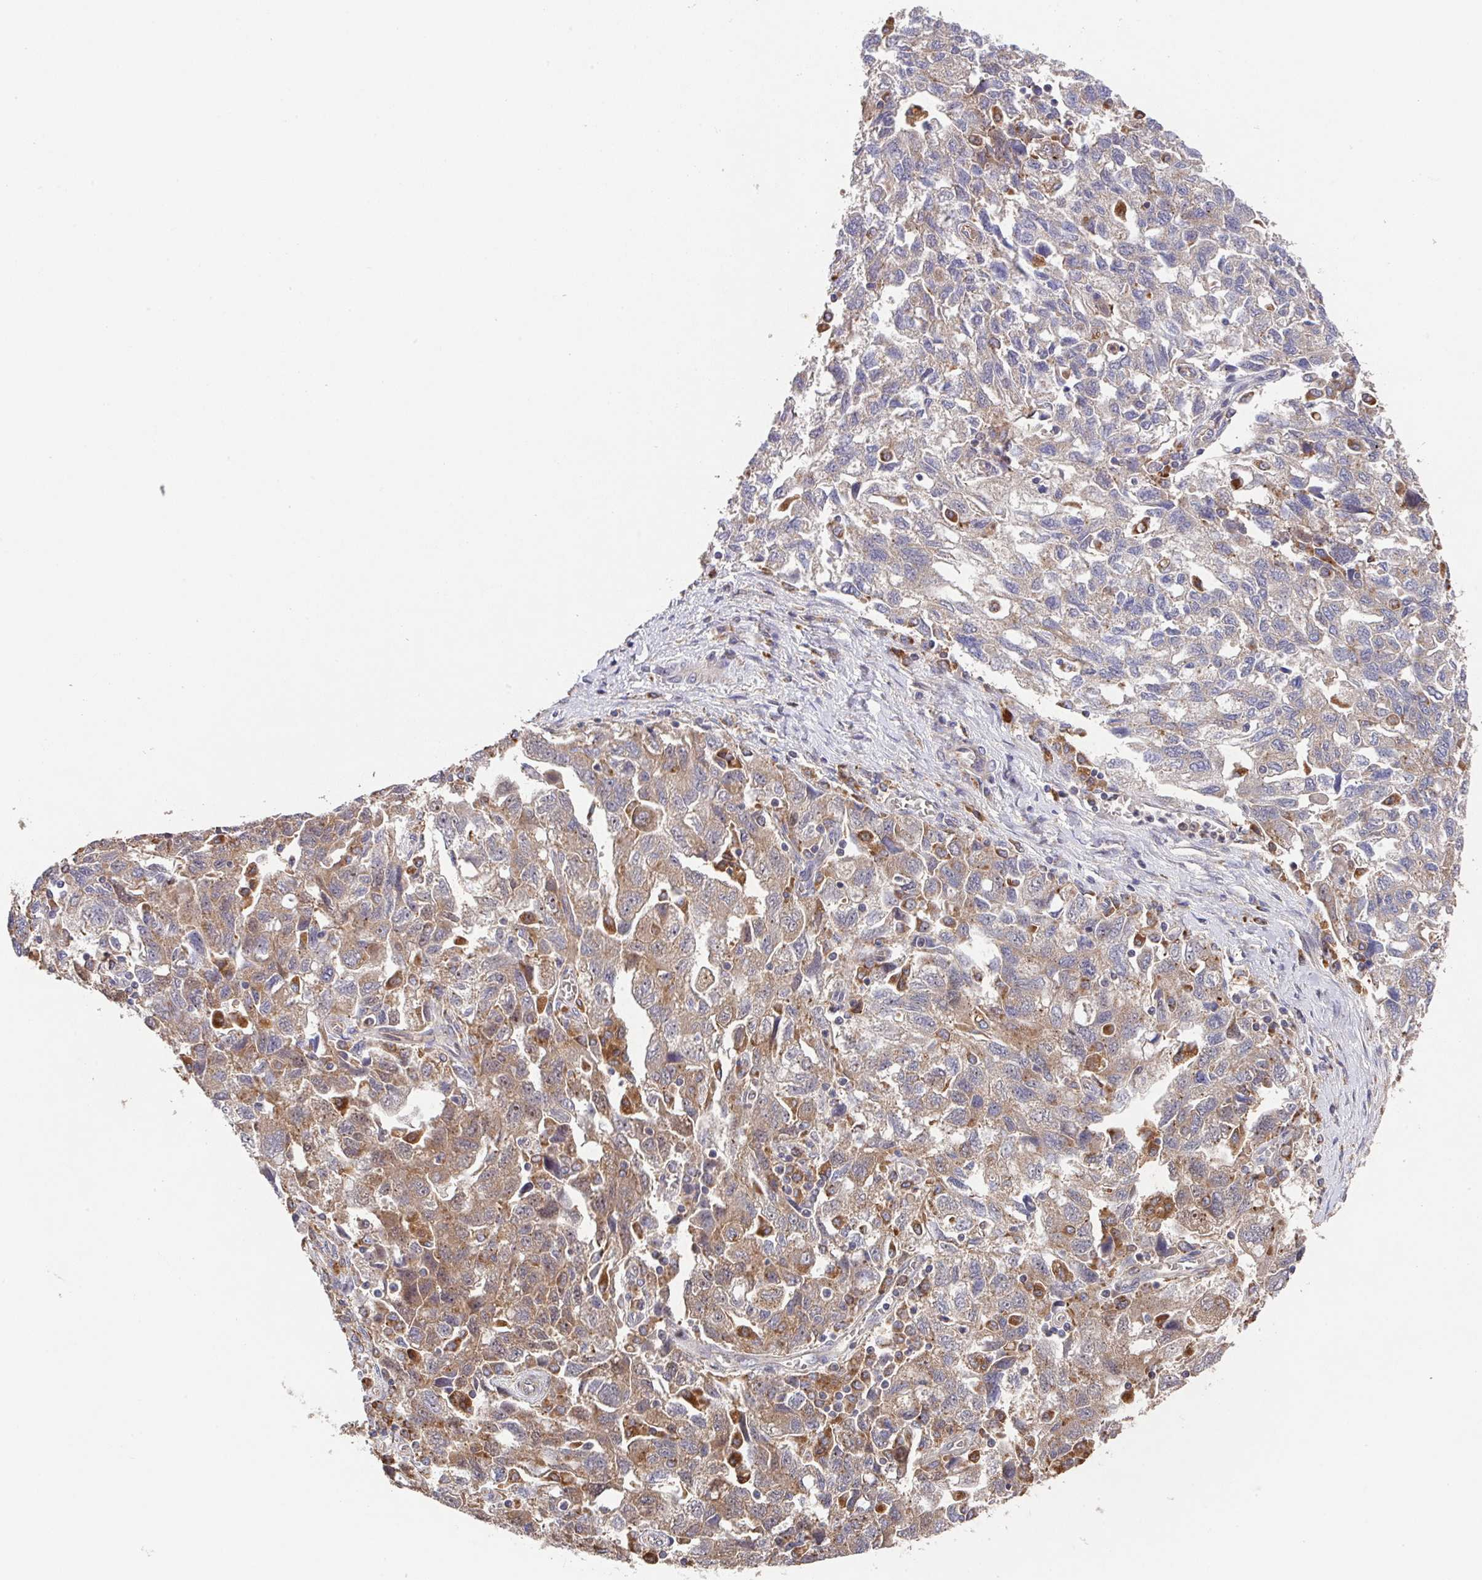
{"staining": {"intensity": "moderate", "quantity": ">75%", "location": "cytoplasmic/membranous"}, "tissue": "ovarian cancer", "cell_type": "Tumor cells", "image_type": "cancer", "snomed": [{"axis": "morphology", "description": "Carcinoma, NOS"}, {"axis": "morphology", "description": "Cystadenocarcinoma, serous, NOS"}, {"axis": "topography", "description": "Ovary"}], "caption": "Approximately >75% of tumor cells in human ovarian cancer (carcinoma) exhibit moderate cytoplasmic/membranous protein staining as visualized by brown immunohistochemical staining.", "gene": "TRIM14", "patient": {"sex": "female", "age": 69}}